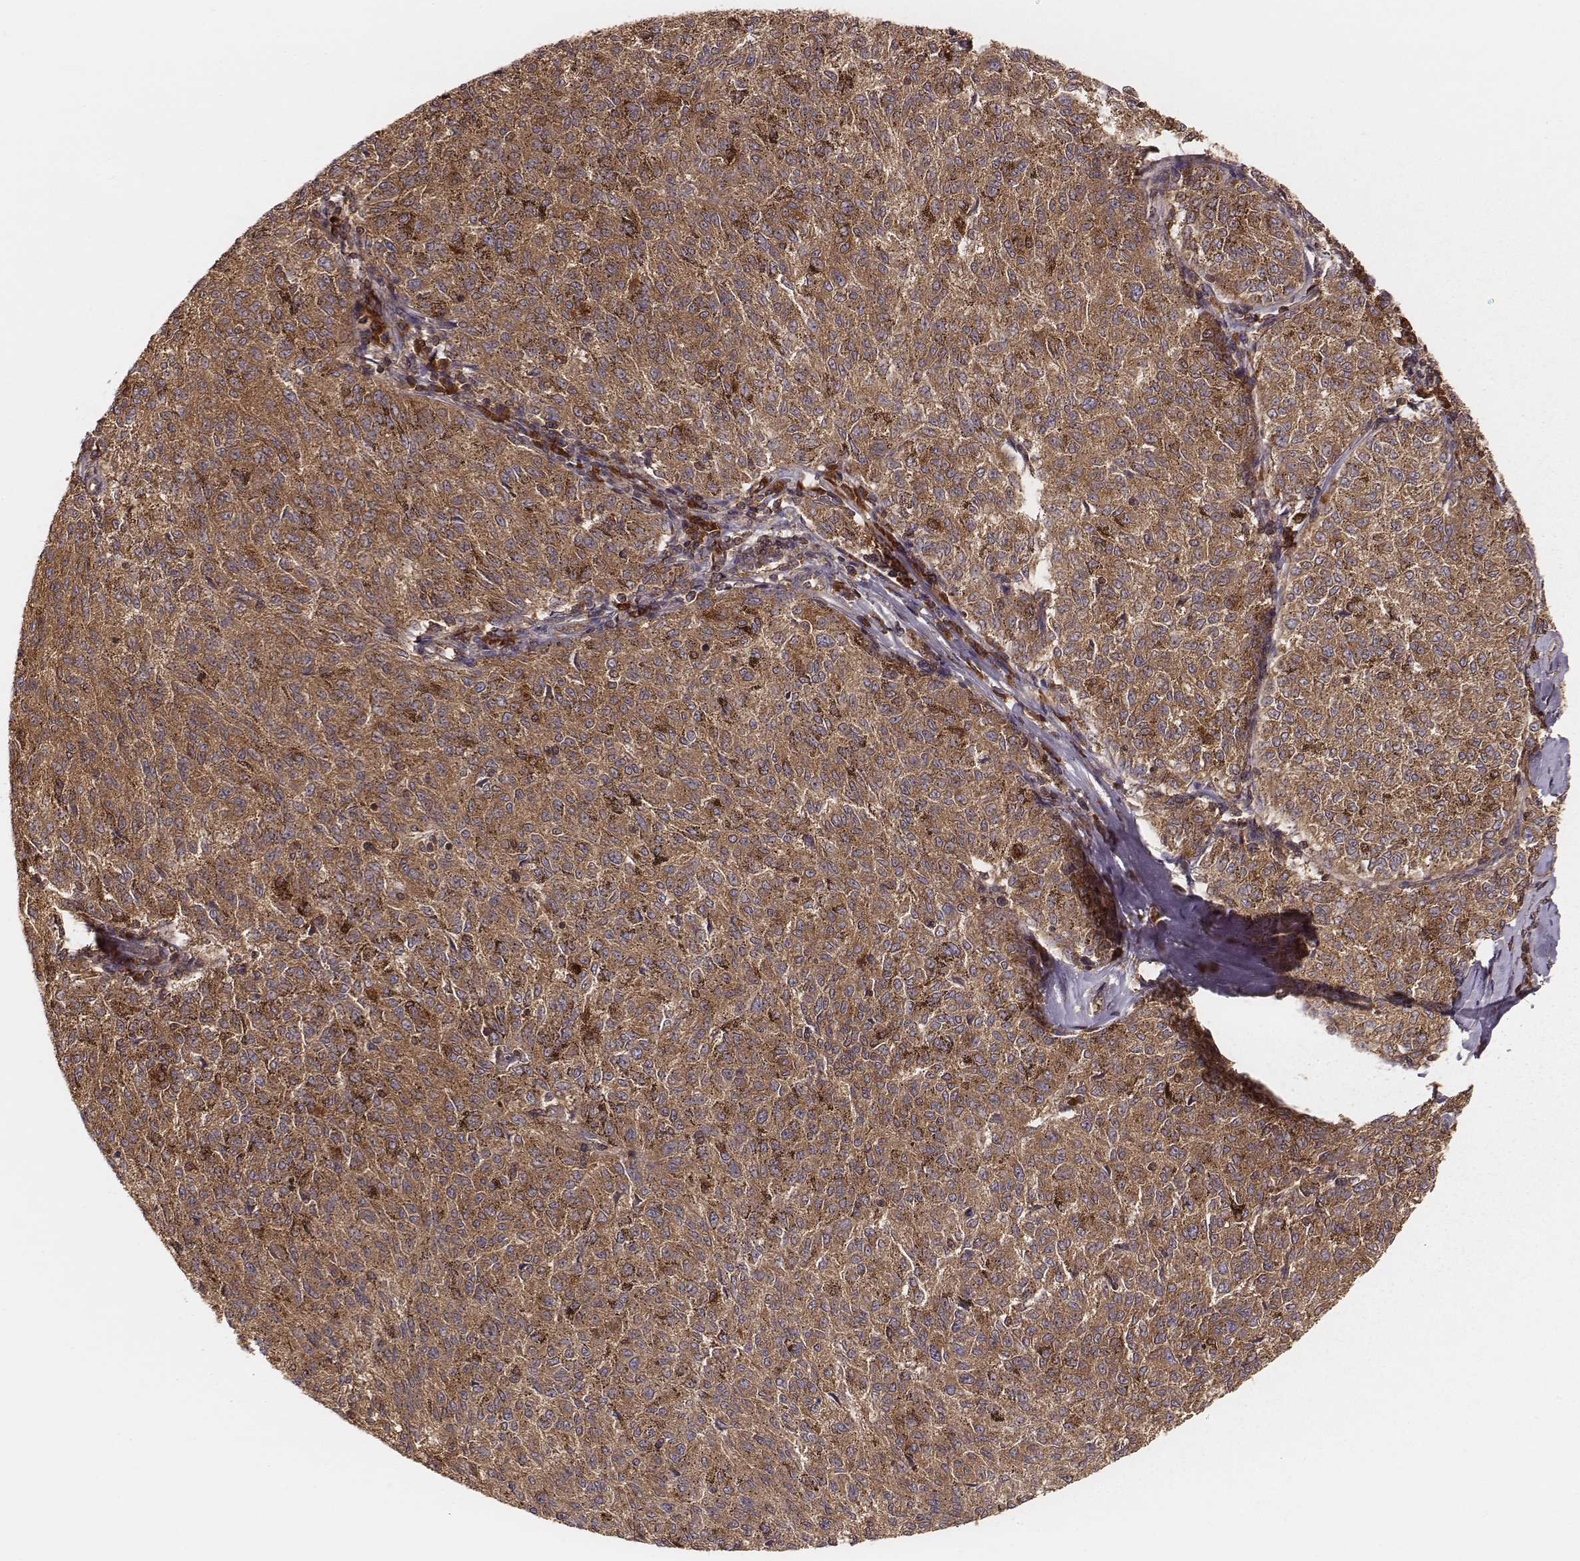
{"staining": {"intensity": "moderate", "quantity": ">75%", "location": "cytoplasmic/membranous"}, "tissue": "melanoma", "cell_type": "Tumor cells", "image_type": "cancer", "snomed": [{"axis": "morphology", "description": "Malignant melanoma, NOS"}, {"axis": "topography", "description": "Skin"}], "caption": "The micrograph displays a brown stain indicating the presence of a protein in the cytoplasmic/membranous of tumor cells in melanoma. The staining was performed using DAB, with brown indicating positive protein expression. Nuclei are stained blue with hematoxylin.", "gene": "CARS1", "patient": {"sex": "female", "age": 72}}